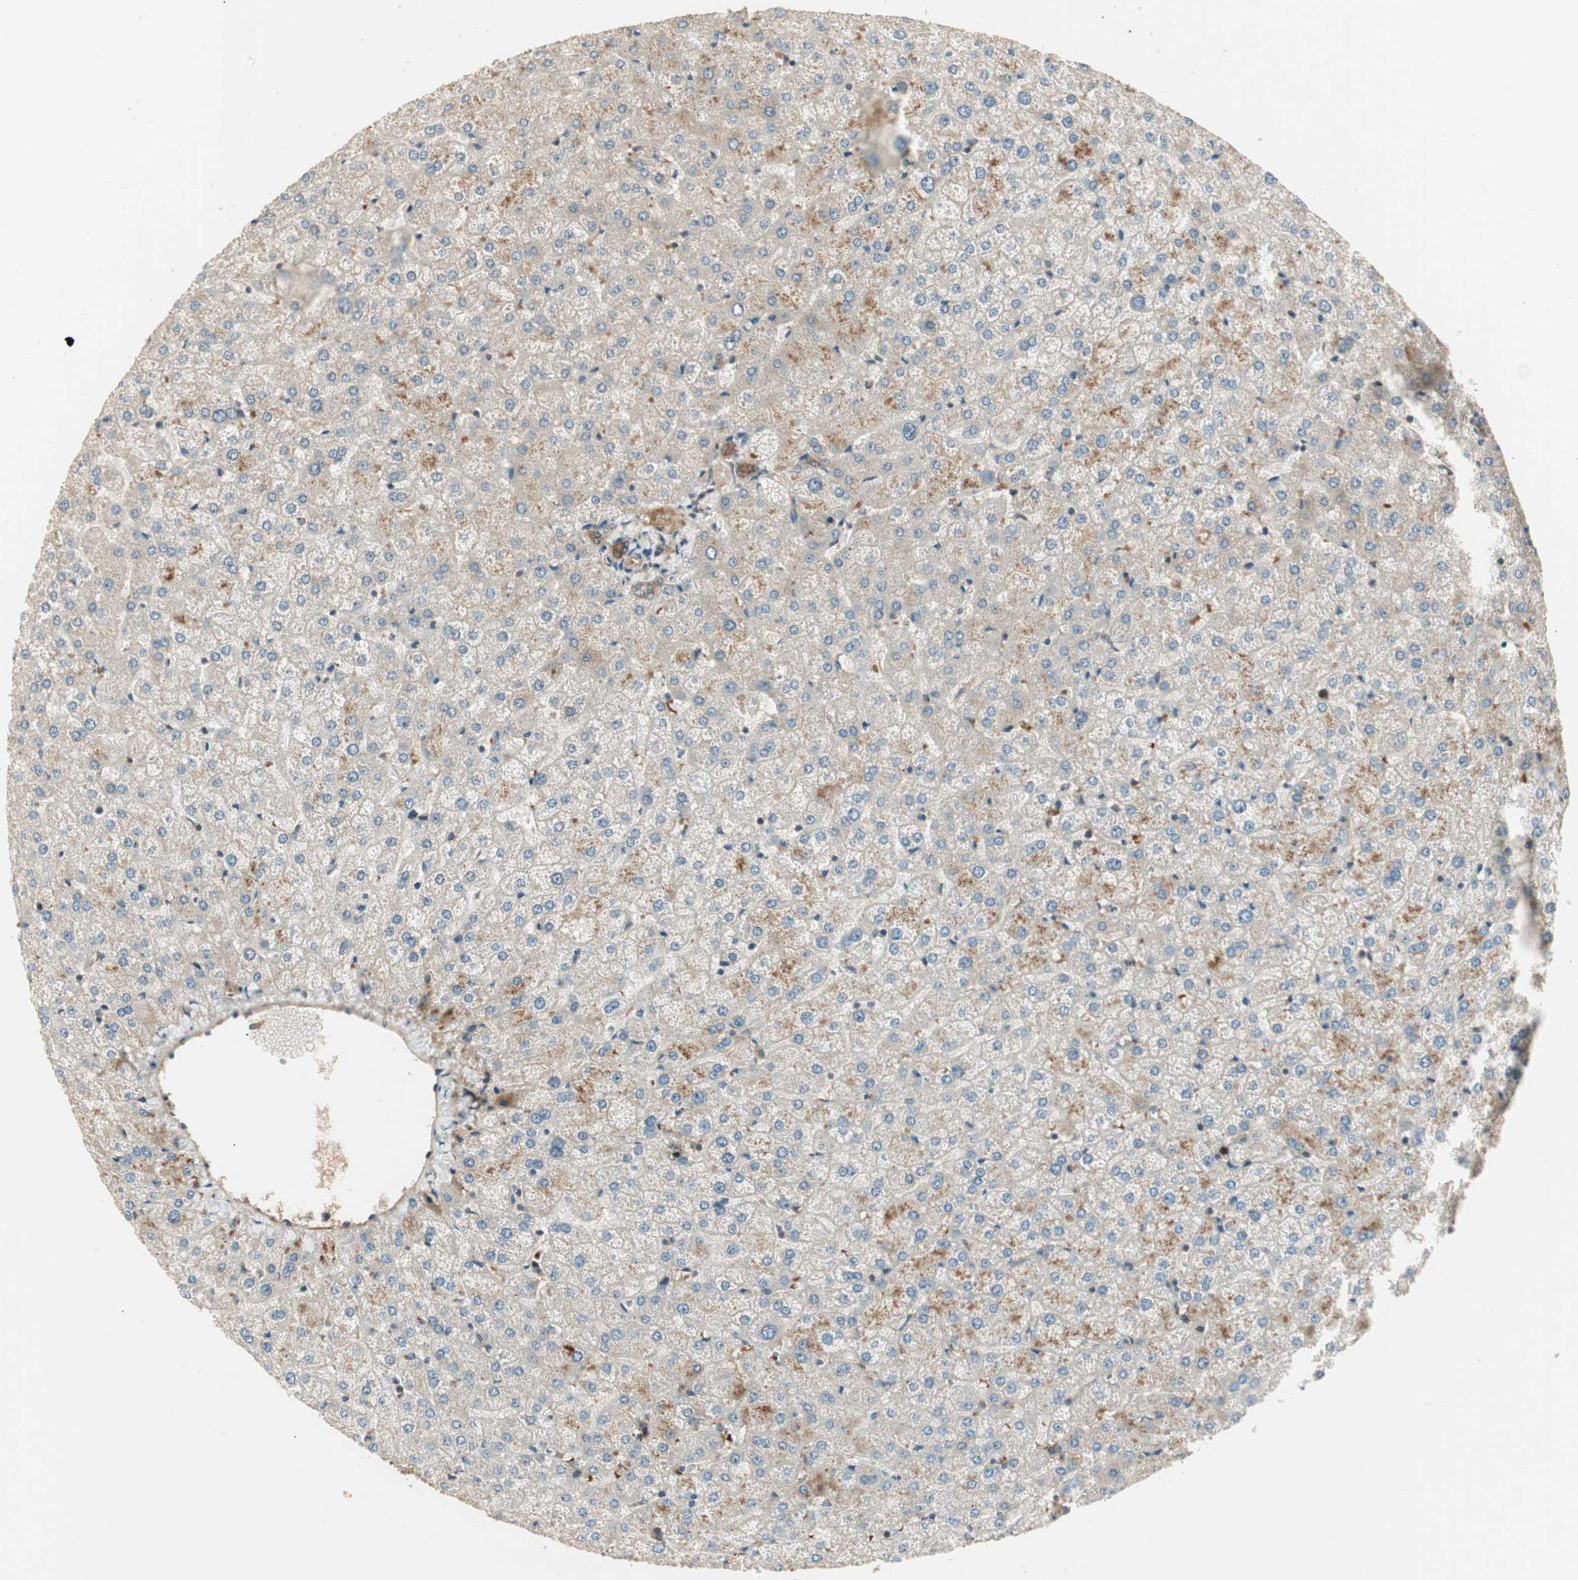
{"staining": {"intensity": "moderate", "quantity": ">75%", "location": "cytoplasmic/membranous"}, "tissue": "liver", "cell_type": "Cholangiocytes", "image_type": "normal", "snomed": [{"axis": "morphology", "description": "Normal tissue, NOS"}, {"axis": "topography", "description": "Liver"}], "caption": "Benign liver demonstrates moderate cytoplasmic/membranous positivity in about >75% of cholangiocytes.", "gene": "PFDN5", "patient": {"sex": "female", "age": 32}}